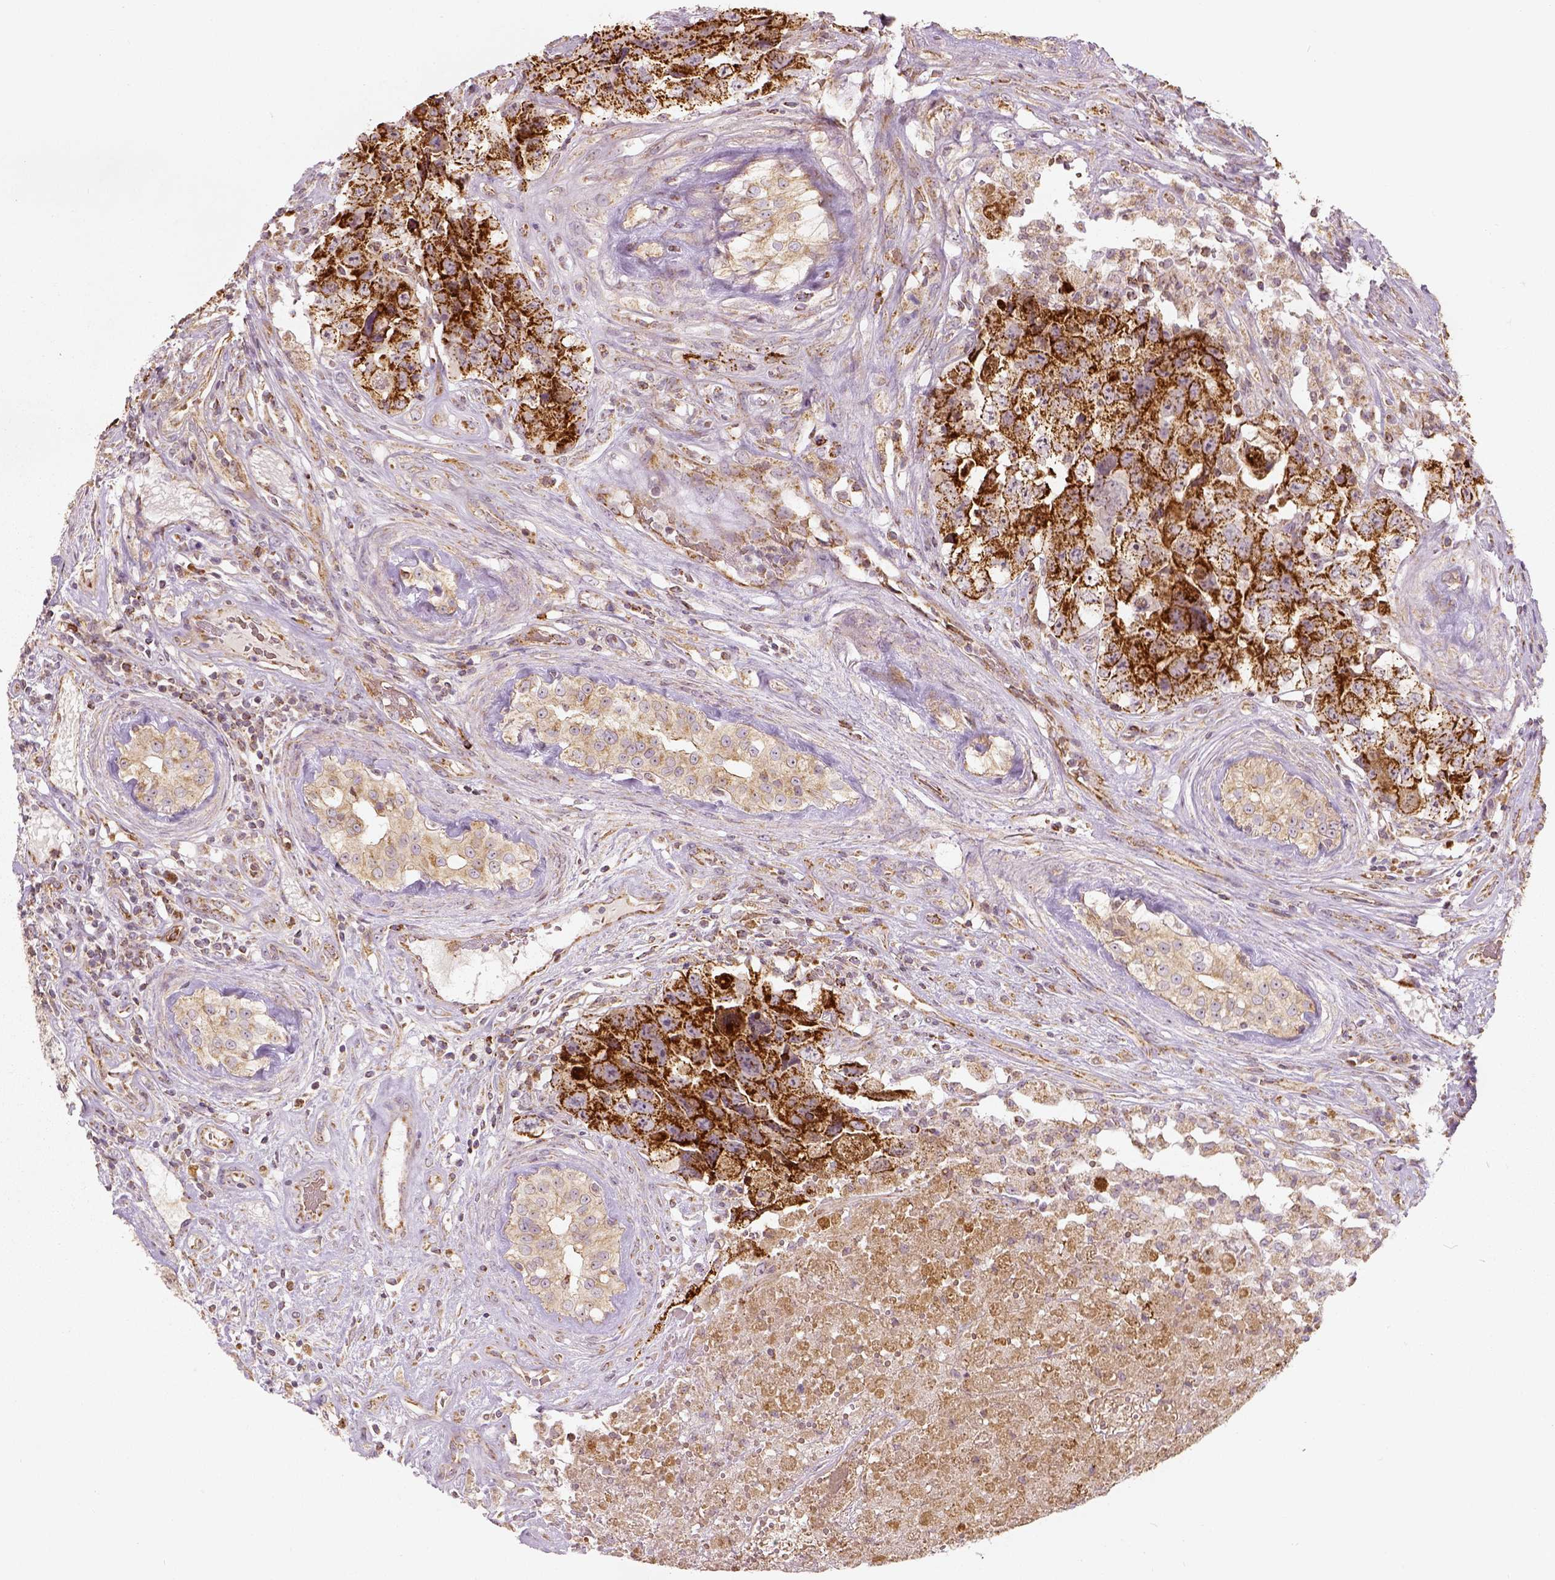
{"staining": {"intensity": "strong", "quantity": ">75%", "location": "cytoplasmic/membranous"}, "tissue": "testis cancer", "cell_type": "Tumor cells", "image_type": "cancer", "snomed": [{"axis": "morphology", "description": "Carcinoma, Embryonal, NOS"}, {"axis": "topography", "description": "Testis"}], "caption": "Brown immunohistochemical staining in embryonal carcinoma (testis) reveals strong cytoplasmic/membranous positivity in about >75% of tumor cells.", "gene": "PGAM5", "patient": {"sex": "male", "age": 24}}